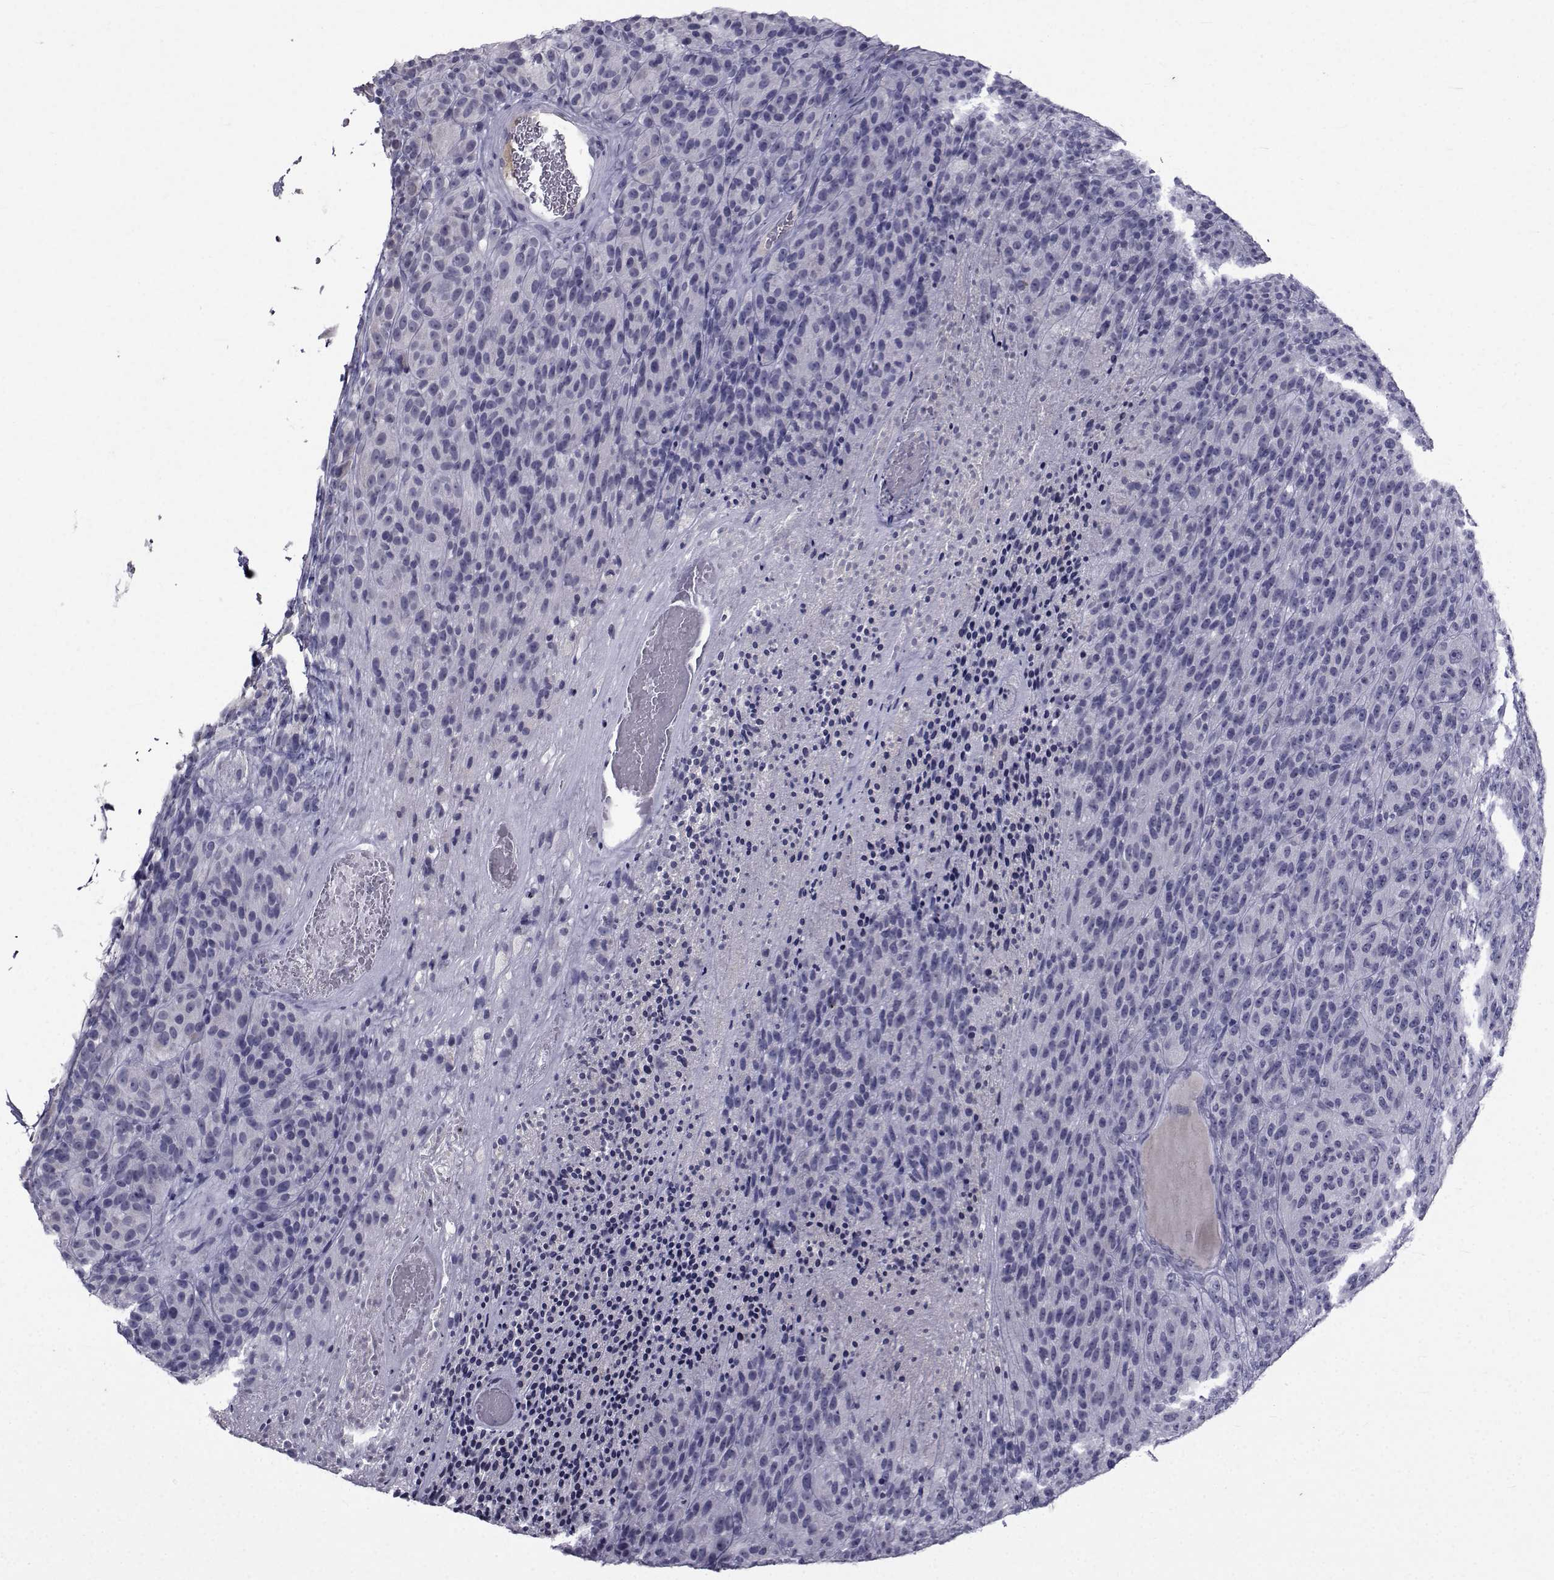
{"staining": {"intensity": "negative", "quantity": "none", "location": "none"}, "tissue": "melanoma", "cell_type": "Tumor cells", "image_type": "cancer", "snomed": [{"axis": "morphology", "description": "Malignant melanoma, Metastatic site"}, {"axis": "topography", "description": "Brain"}], "caption": "IHC histopathology image of human malignant melanoma (metastatic site) stained for a protein (brown), which displays no positivity in tumor cells.", "gene": "PAX2", "patient": {"sex": "female", "age": 56}}